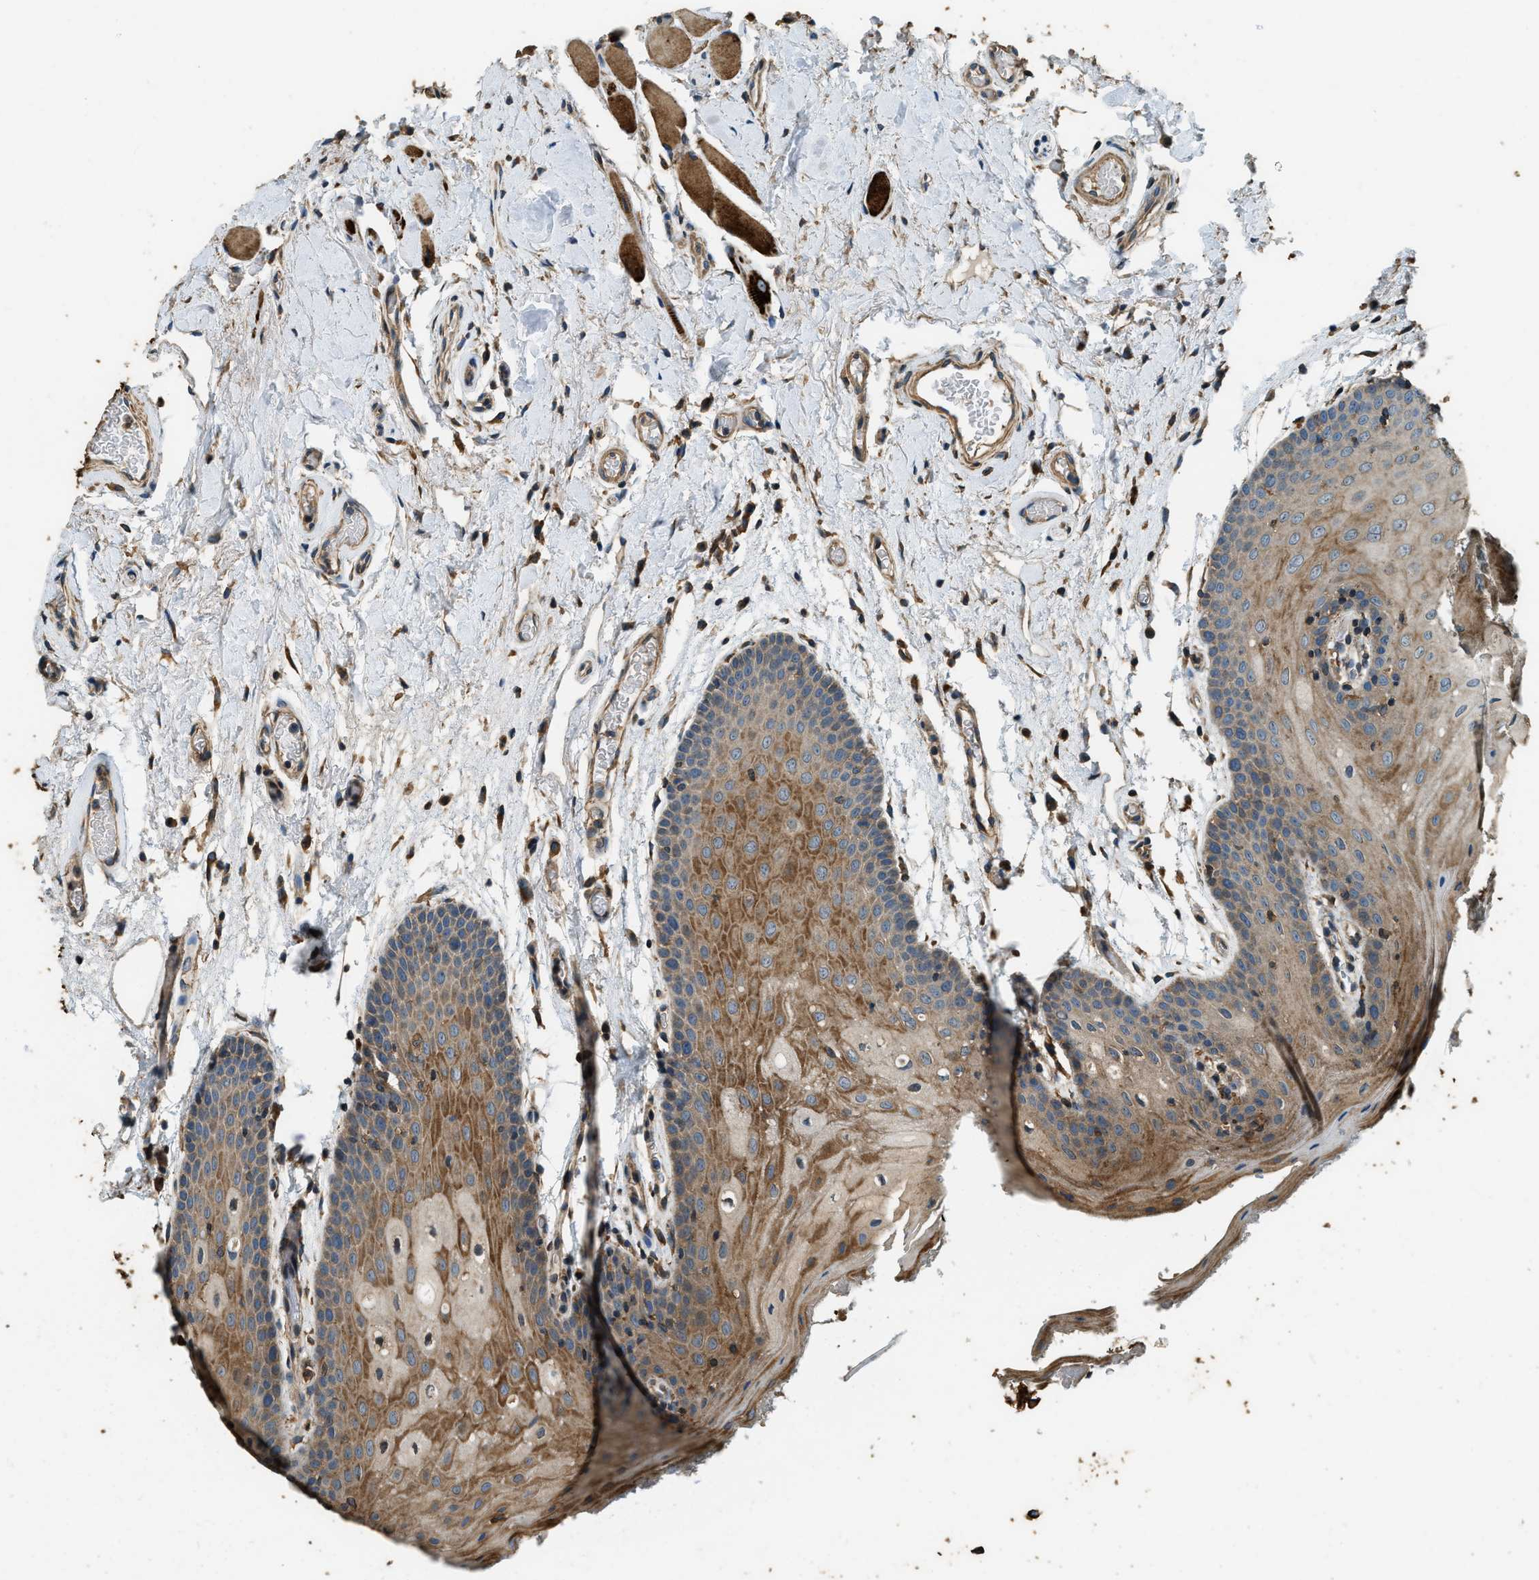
{"staining": {"intensity": "moderate", "quantity": "25%-75%", "location": "cytoplasmic/membranous"}, "tissue": "oral mucosa", "cell_type": "Squamous epithelial cells", "image_type": "normal", "snomed": [{"axis": "morphology", "description": "Normal tissue, NOS"}, {"axis": "morphology", "description": "Squamous cell carcinoma, NOS"}, {"axis": "topography", "description": "Oral tissue"}, {"axis": "topography", "description": "Head-Neck"}], "caption": "Immunohistochemistry of benign human oral mucosa shows medium levels of moderate cytoplasmic/membranous positivity in approximately 25%-75% of squamous epithelial cells. (IHC, brightfield microscopy, high magnification).", "gene": "ERGIC1", "patient": {"sex": "male", "age": 71}}